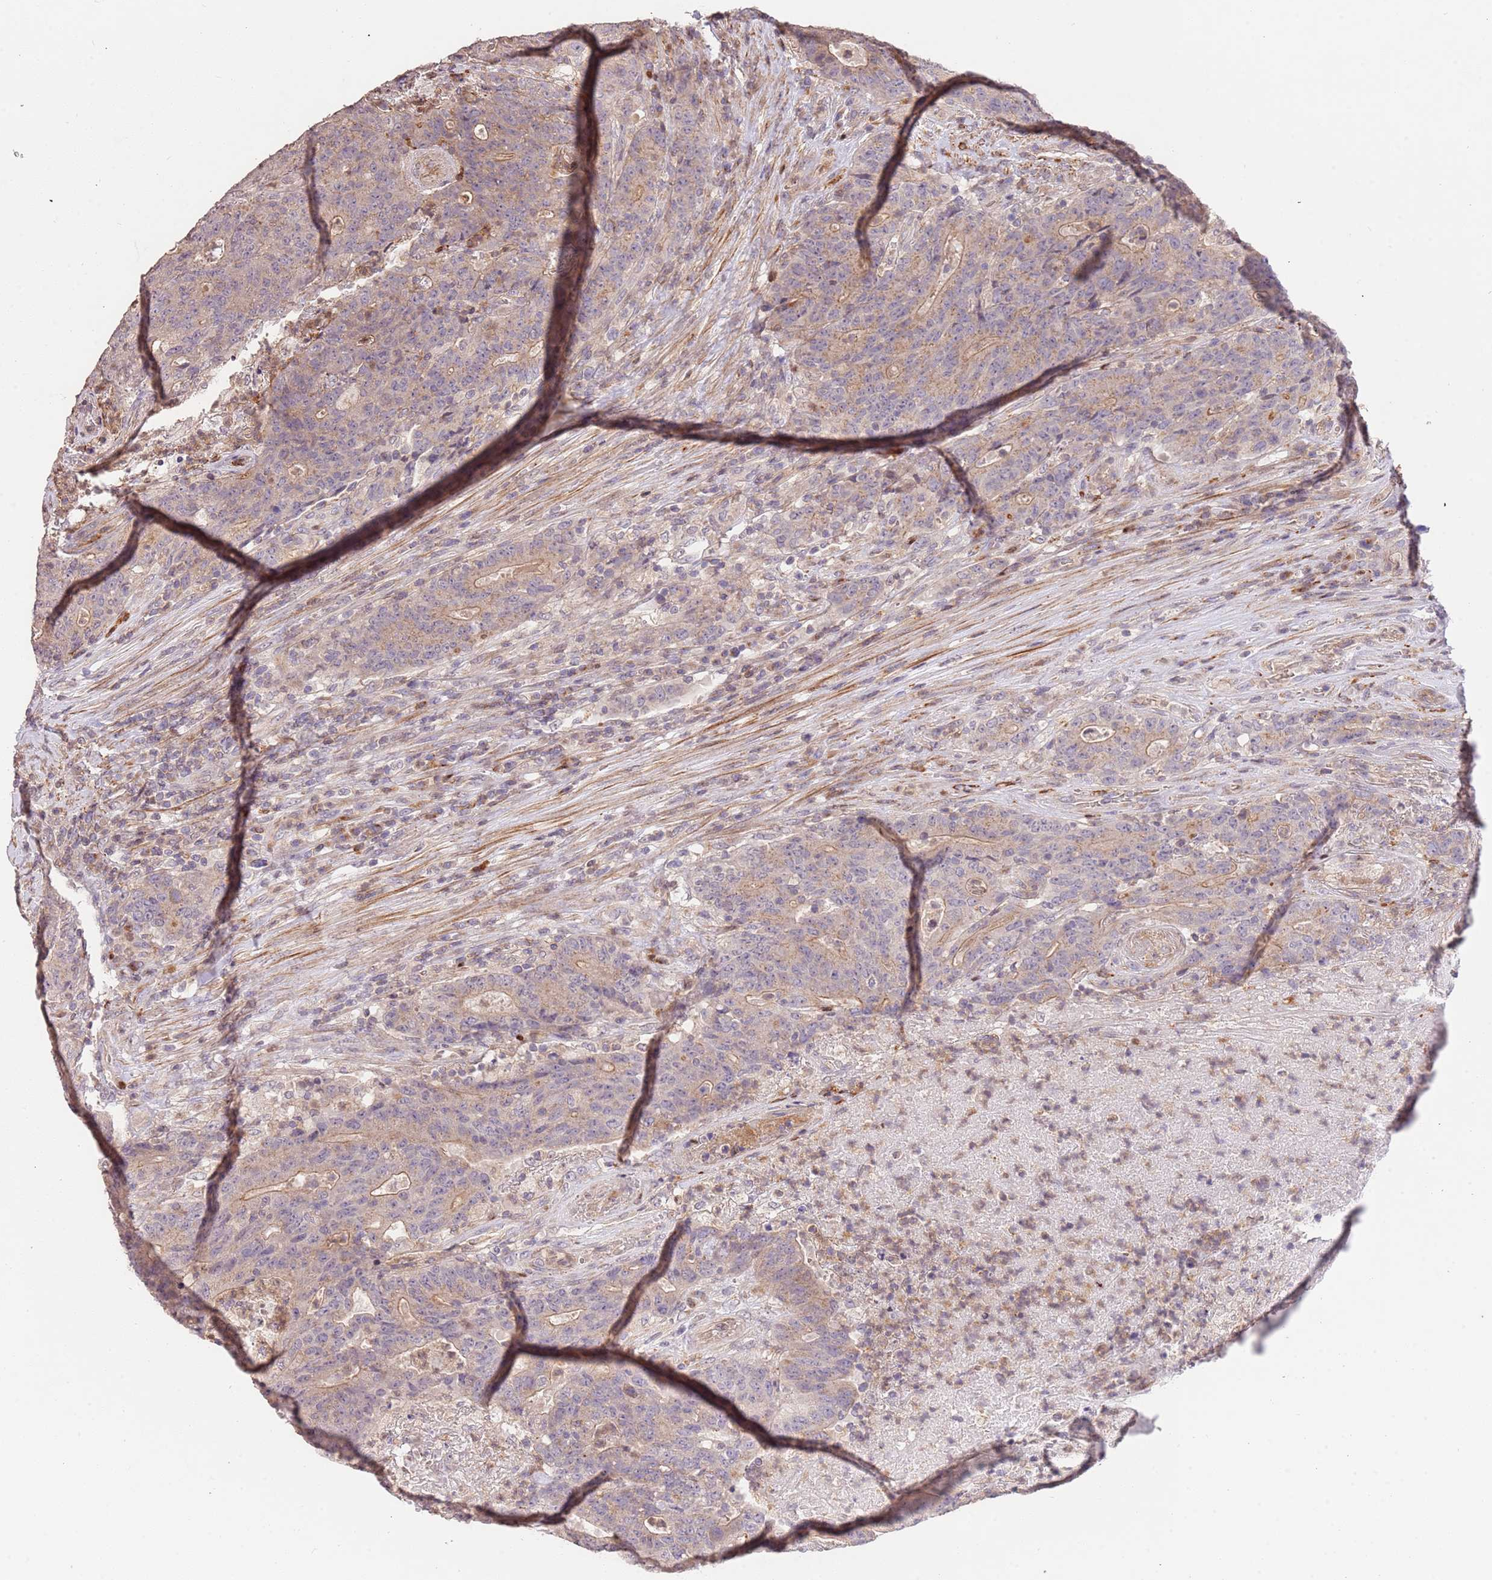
{"staining": {"intensity": "weak", "quantity": "25%-75%", "location": "cytoplasmic/membranous"}, "tissue": "colorectal cancer", "cell_type": "Tumor cells", "image_type": "cancer", "snomed": [{"axis": "morphology", "description": "Adenocarcinoma, NOS"}, {"axis": "topography", "description": "Colon"}], "caption": "The immunohistochemical stain shows weak cytoplasmic/membranous staining in tumor cells of colorectal cancer (adenocarcinoma) tissue.", "gene": "SLC16A4", "patient": {"sex": "female", "age": 75}}